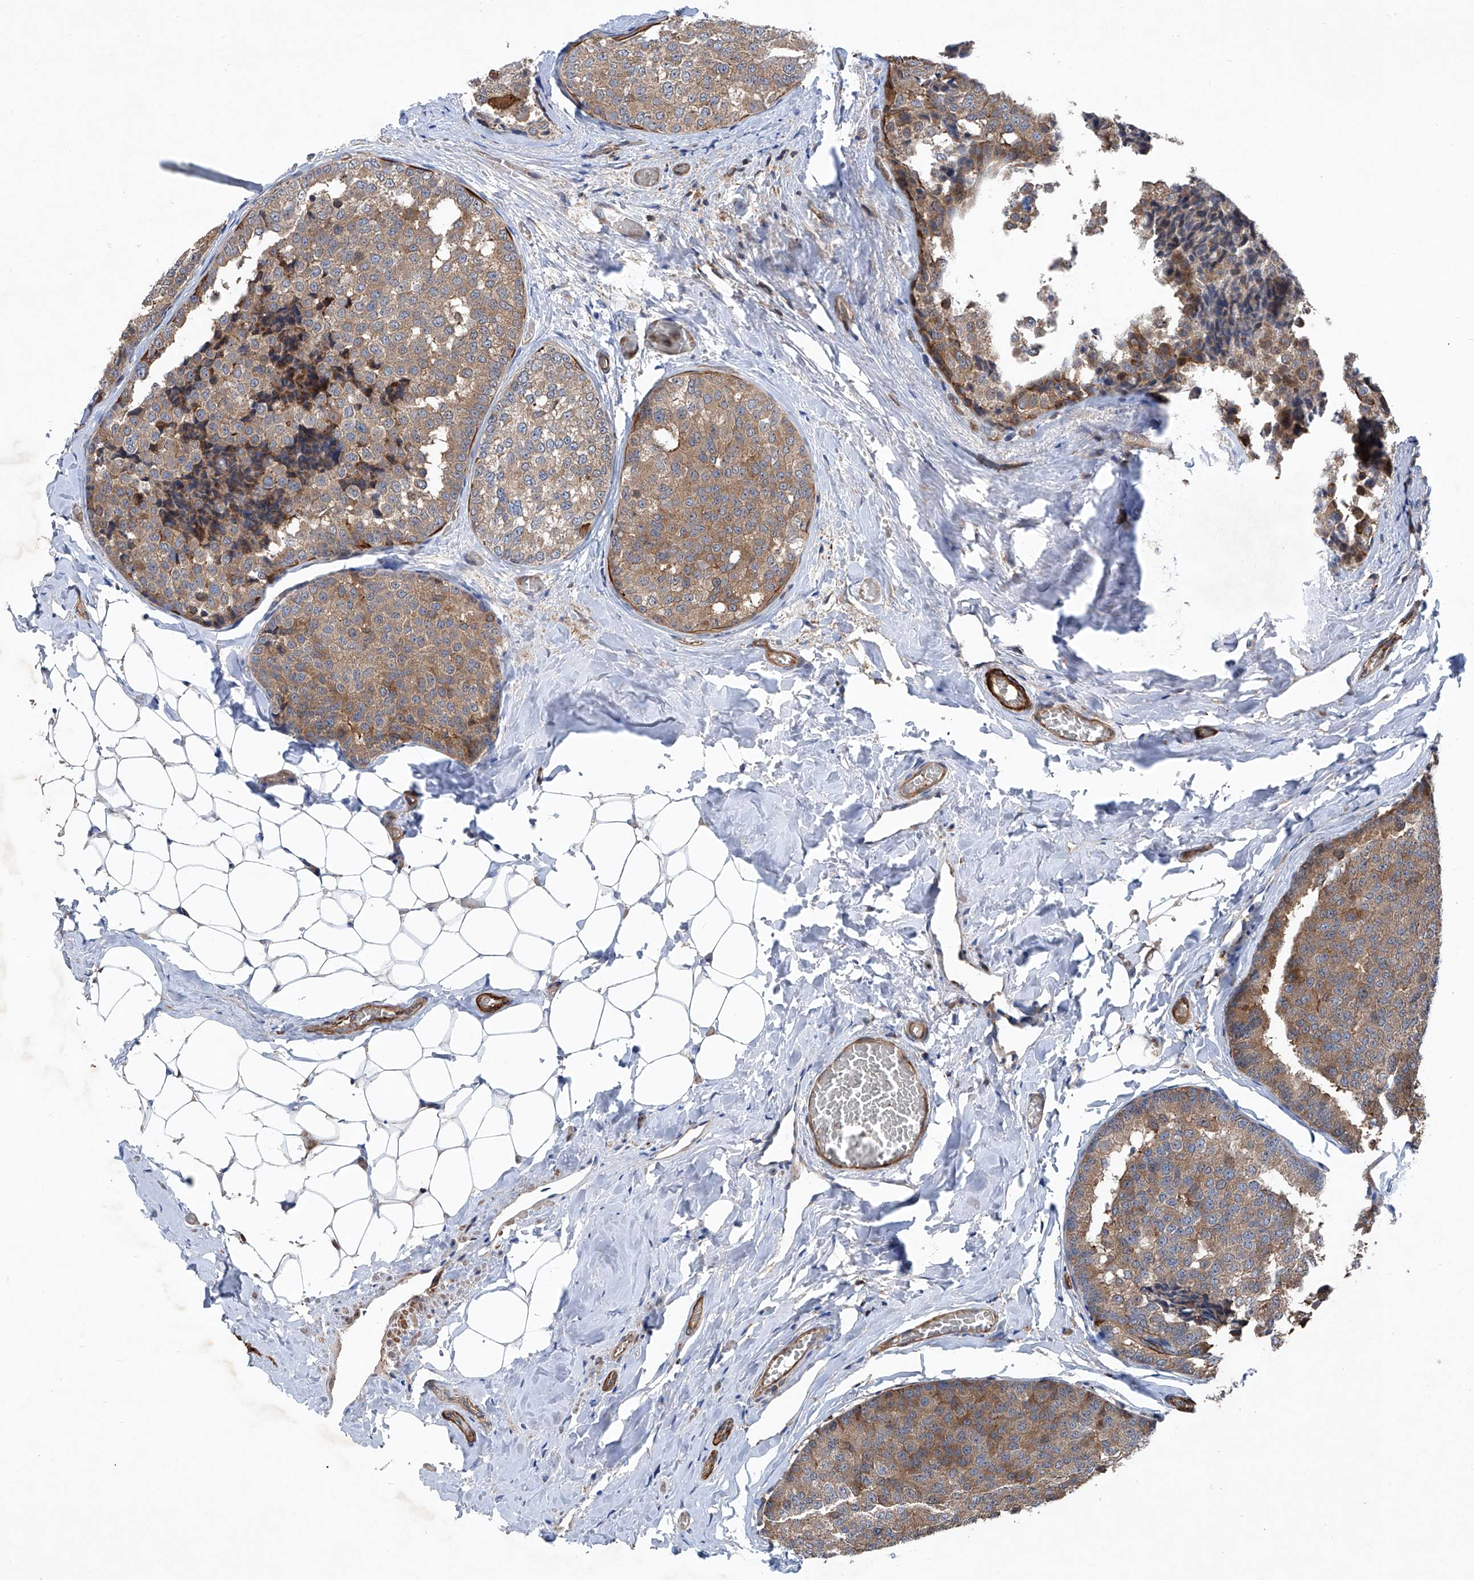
{"staining": {"intensity": "weak", "quantity": ">75%", "location": "cytoplasmic/membranous"}, "tissue": "breast cancer", "cell_type": "Tumor cells", "image_type": "cancer", "snomed": [{"axis": "morphology", "description": "Normal tissue, NOS"}, {"axis": "morphology", "description": "Duct carcinoma"}, {"axis": "topography", "description": "Breast"}], "caption": "Protein expression analysis of human breast cancer reveals weak cytoplasmic/membranous expression in about >75% of tumor cells.", "gene": "NT5C3A", "patient": {"sex": "female", "age": 43}}